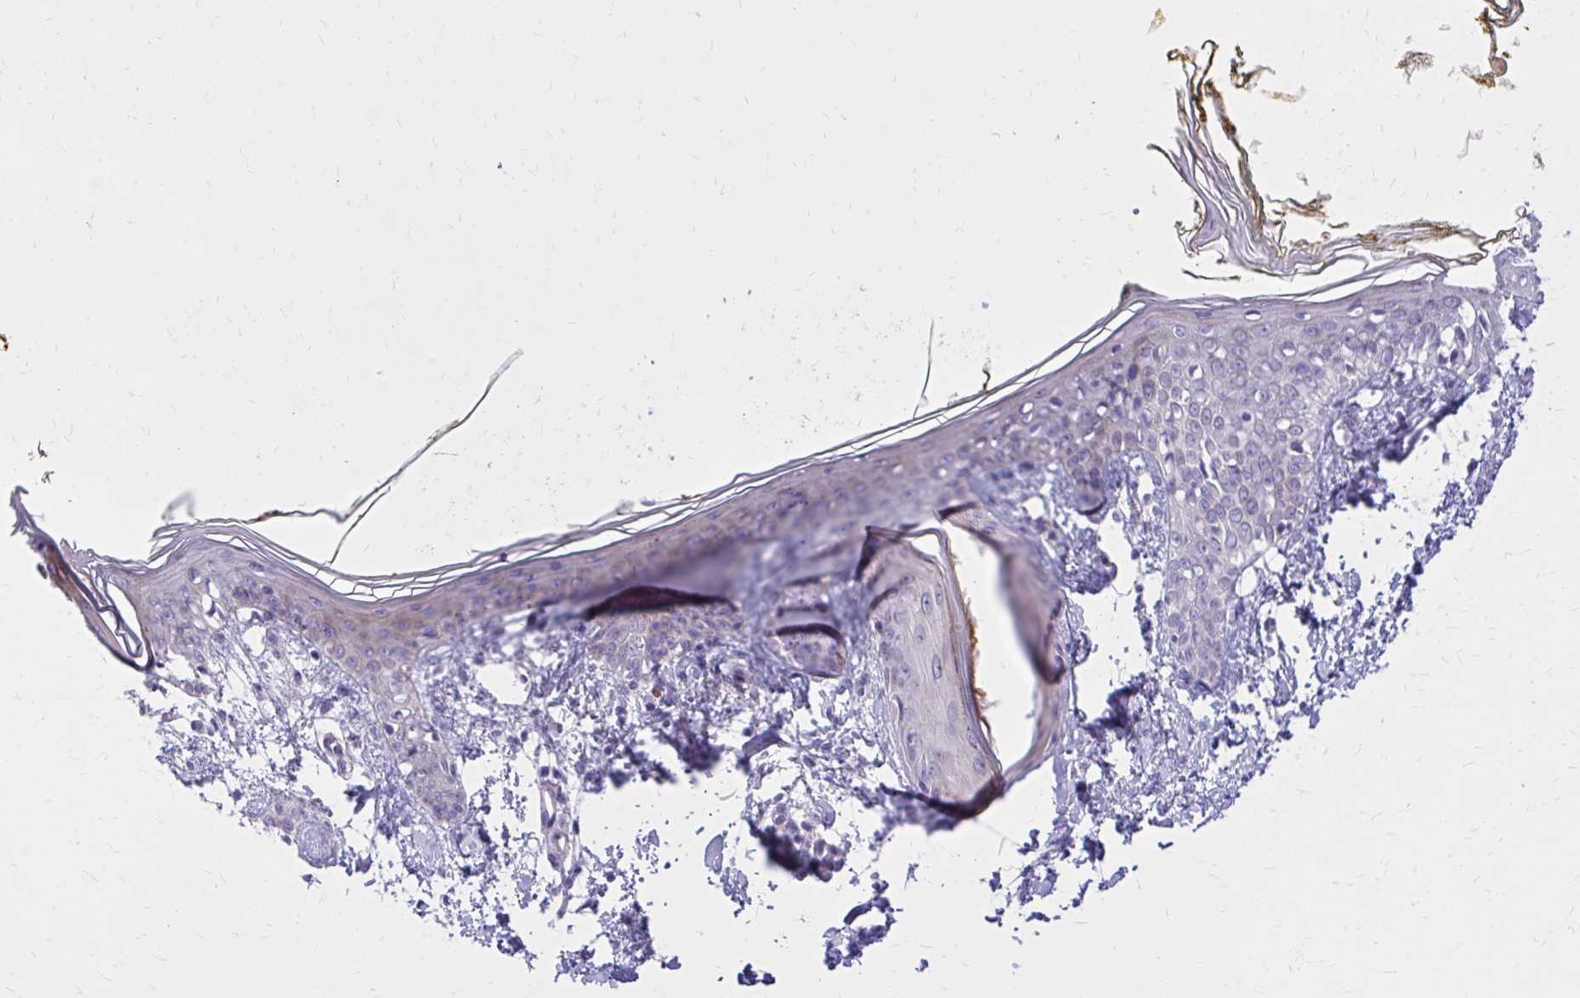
{"staining": {"intensity": "negative", "quantity": "none", "location": "none"}, "tissue": "skin", "cell_type": "Fibroblasts", "image_type": "normal", "snomed": [{"axis": "morphology", "description": "Normal tissue, NOS"}, {"axis": "topography", "description": "Skin"}], "caption": "IHC image of unremarkable skin: human skin stained with DAB displays no significant protein staining in fibroblasts.", "gene": "ADAMTSL1", "patient": {"sex": "female", "age": 34}}